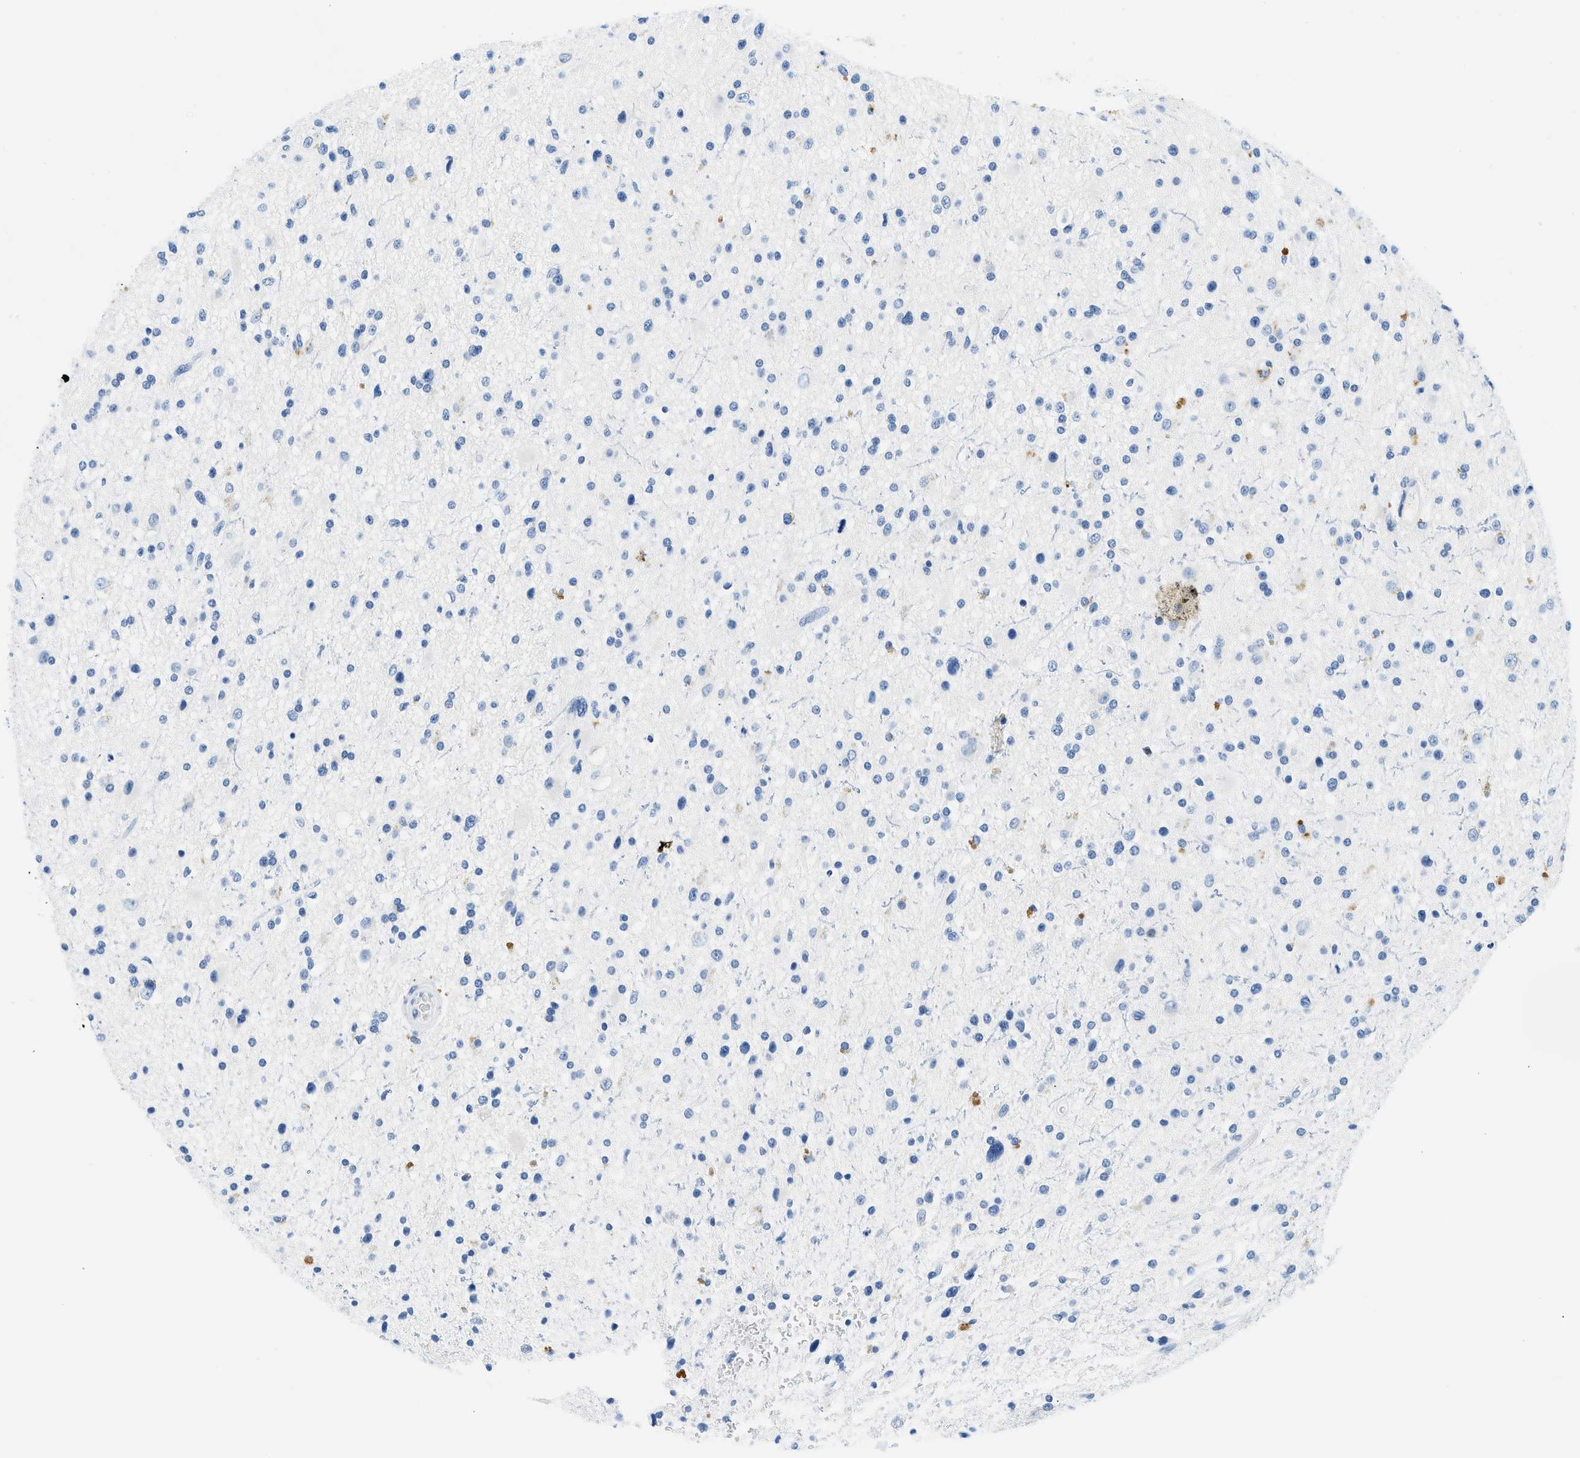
{"staining": {"intensity": "negative", "quantity": "none", "location": "none"}, "tissue": "glioma", "cell_type": "Tumor cells", "image_type": "cancer", "snomed": [{"axis": "morphology", "description": "Glioma, malignant, High grade"}, {"axis": "topography", "description": "Brain"}], "caption": "High-grade glioma (malignant) stained for a protein using IHC displays no staining tumor cells.", "gene": "STXBP2", "patient": {"sex": "male", "age": 33}}